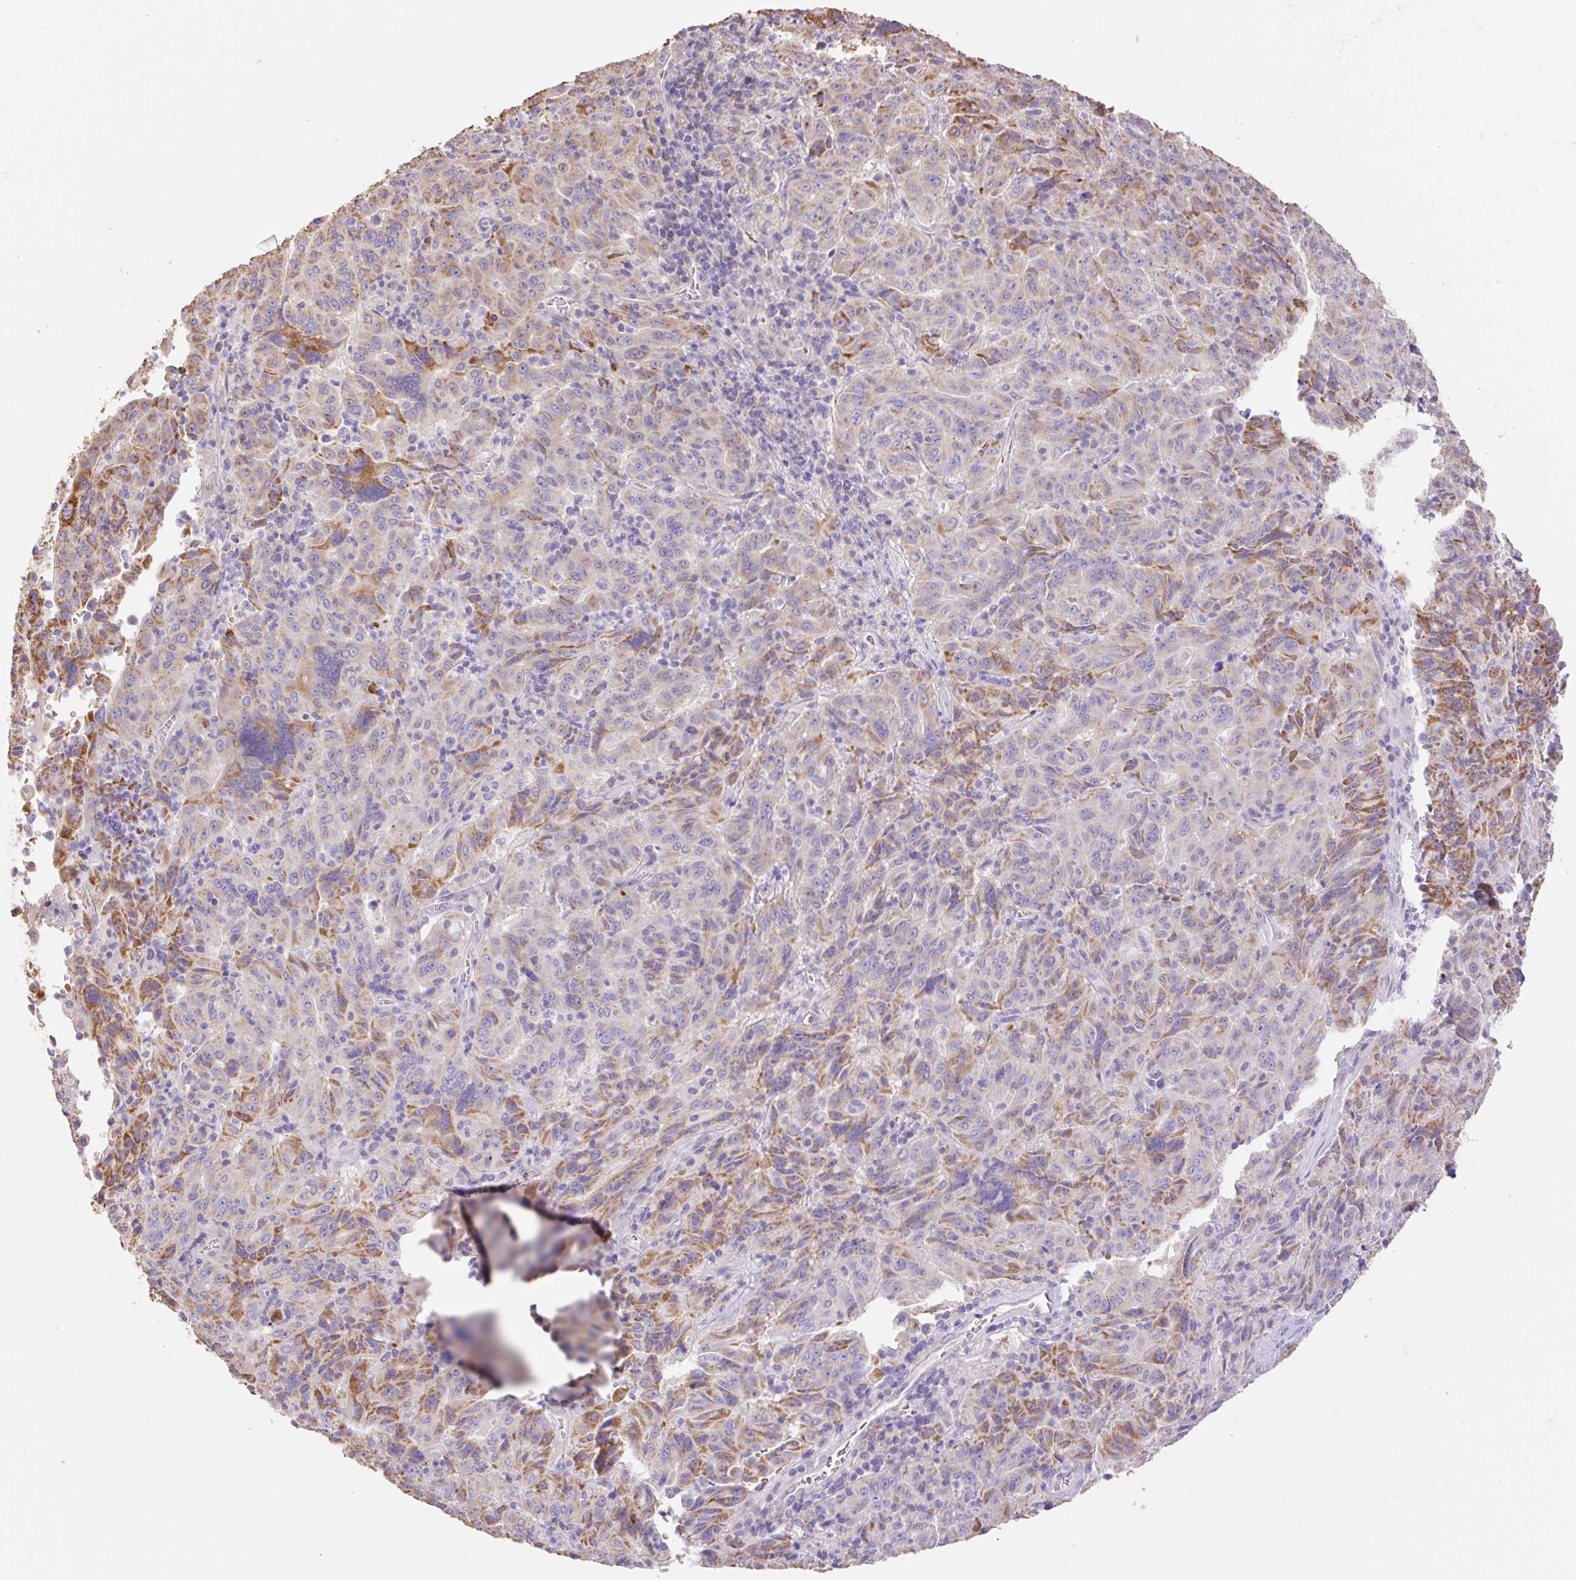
{"staining": {"intensity": "moderate", "quantity": "25%-75%", "location": "cytoplasmic/membranous"}, "tissue": "pancreatic cancer", "cell_type": "Tumor cells", "image_type": "cancer", "snomed": [{"axis": "morphology", "description": "Adenocarcinoma, NOS"}, {"axis": "topography", "description": "Pancreas"}], "caption": "Immunohistochemical staining of adenocarcinoma (pancreatic) reveals moderate cytoplasmic/membranous protein expression in about 25%-75% of tumor cells.", "gene": "COPZ2", "patient": {"sex": "male", "age": 63}}